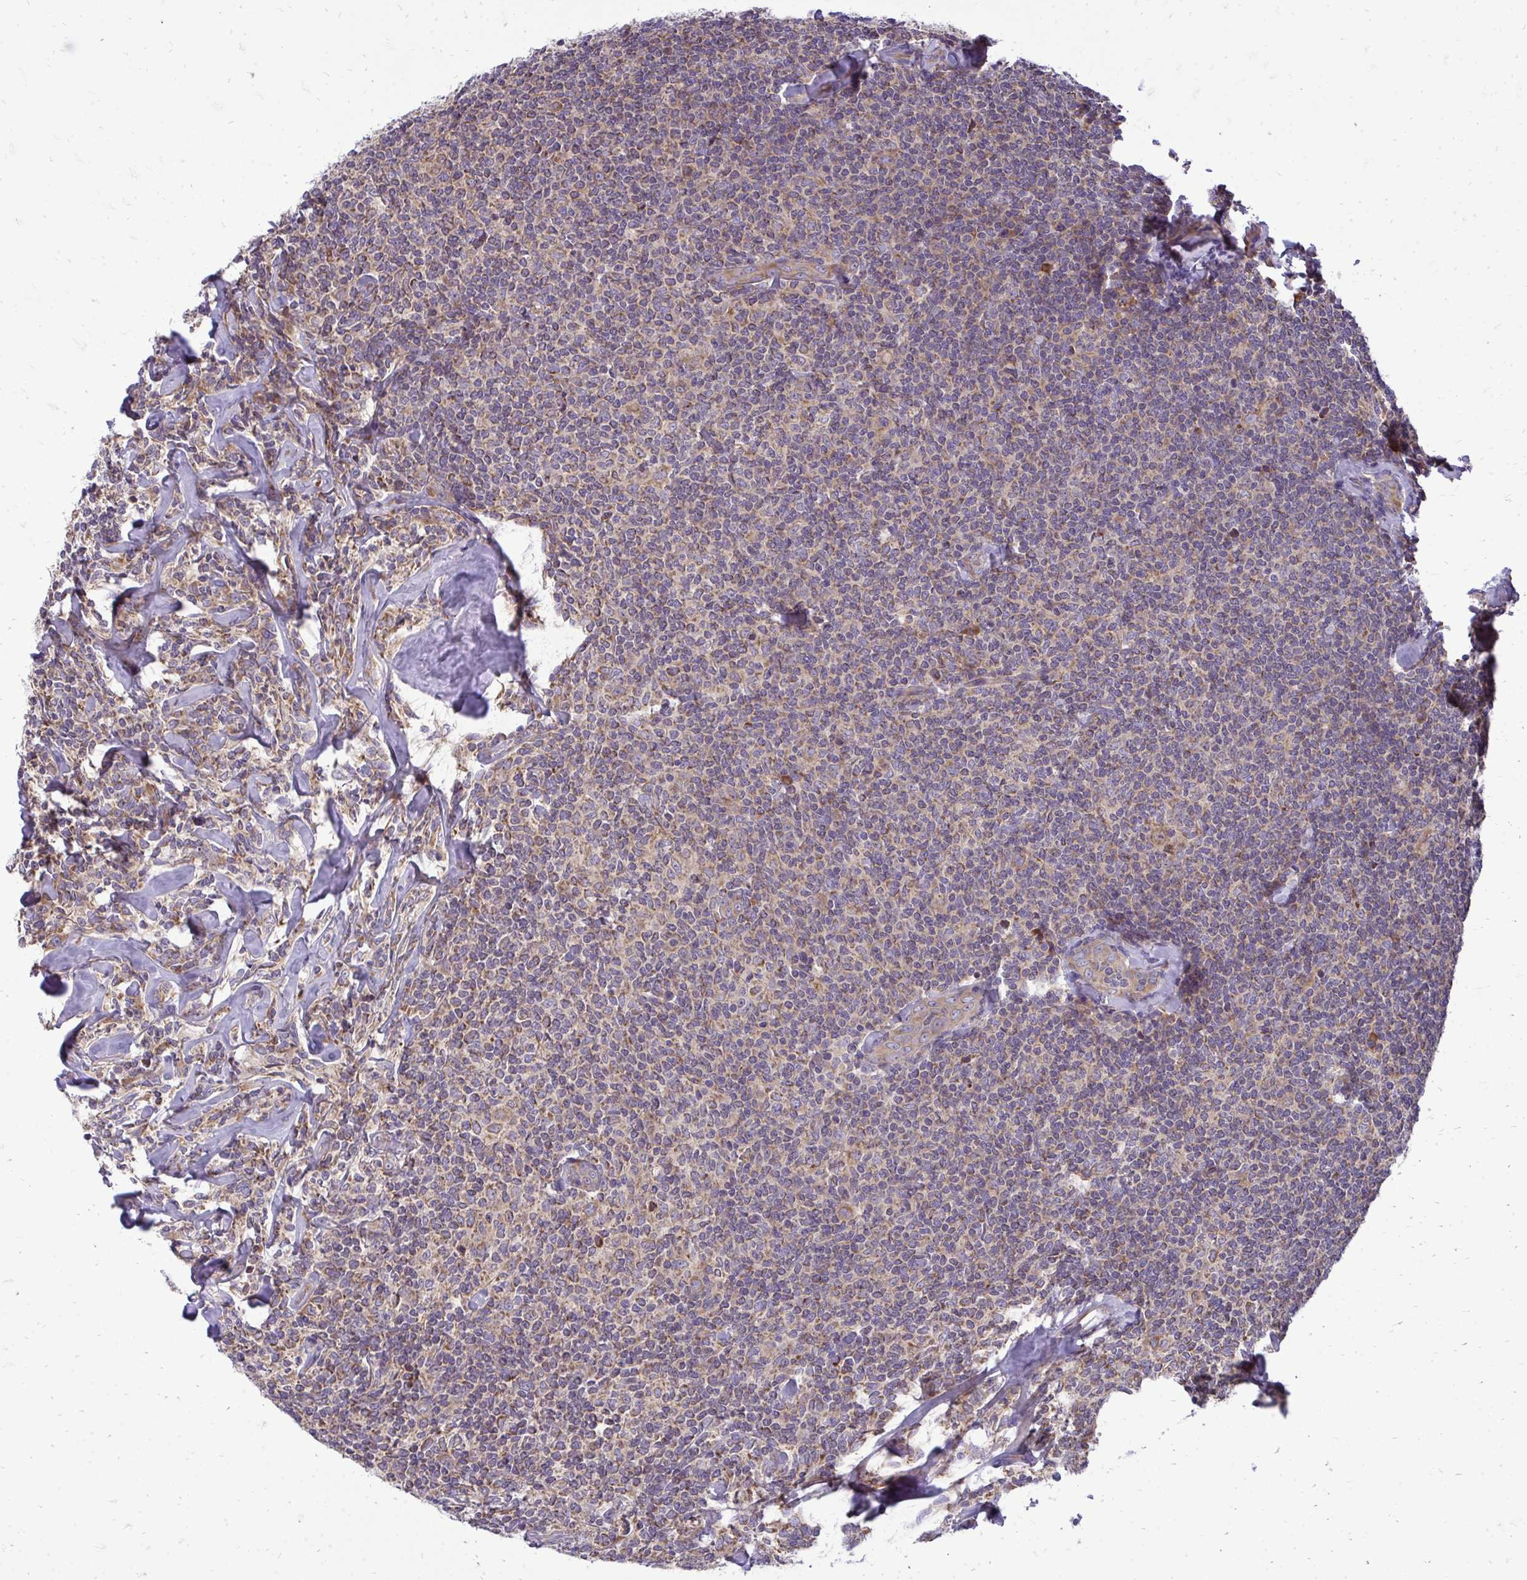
{"staining": {"intensity": "moderate", "quantity": "<25%", "location": "cytoplasmic/membranous"}, "tissue": "lymphoma", "cell_type": "Tumor cells", "image_type": "cancer", "snomed": [{"axis": "morphology", "description": "Malignant lymphoma, non-Hodgkin's type, Low grade"}, {"axis": "topography", "description": "Lymph node"}], "caption": "Immunohistochemistry (IHC) of lymphoma demonstrates low levels of moderate cytoplasmic/membranous expression in approximately <25% of tumor cells. The staining is performed using DAB brown chromogen to label protein expression. The nuclei are counter-stained blue using hematoxylin.", "gene": "RPLP2", "patient": {"sex": "female", "age": 56}}